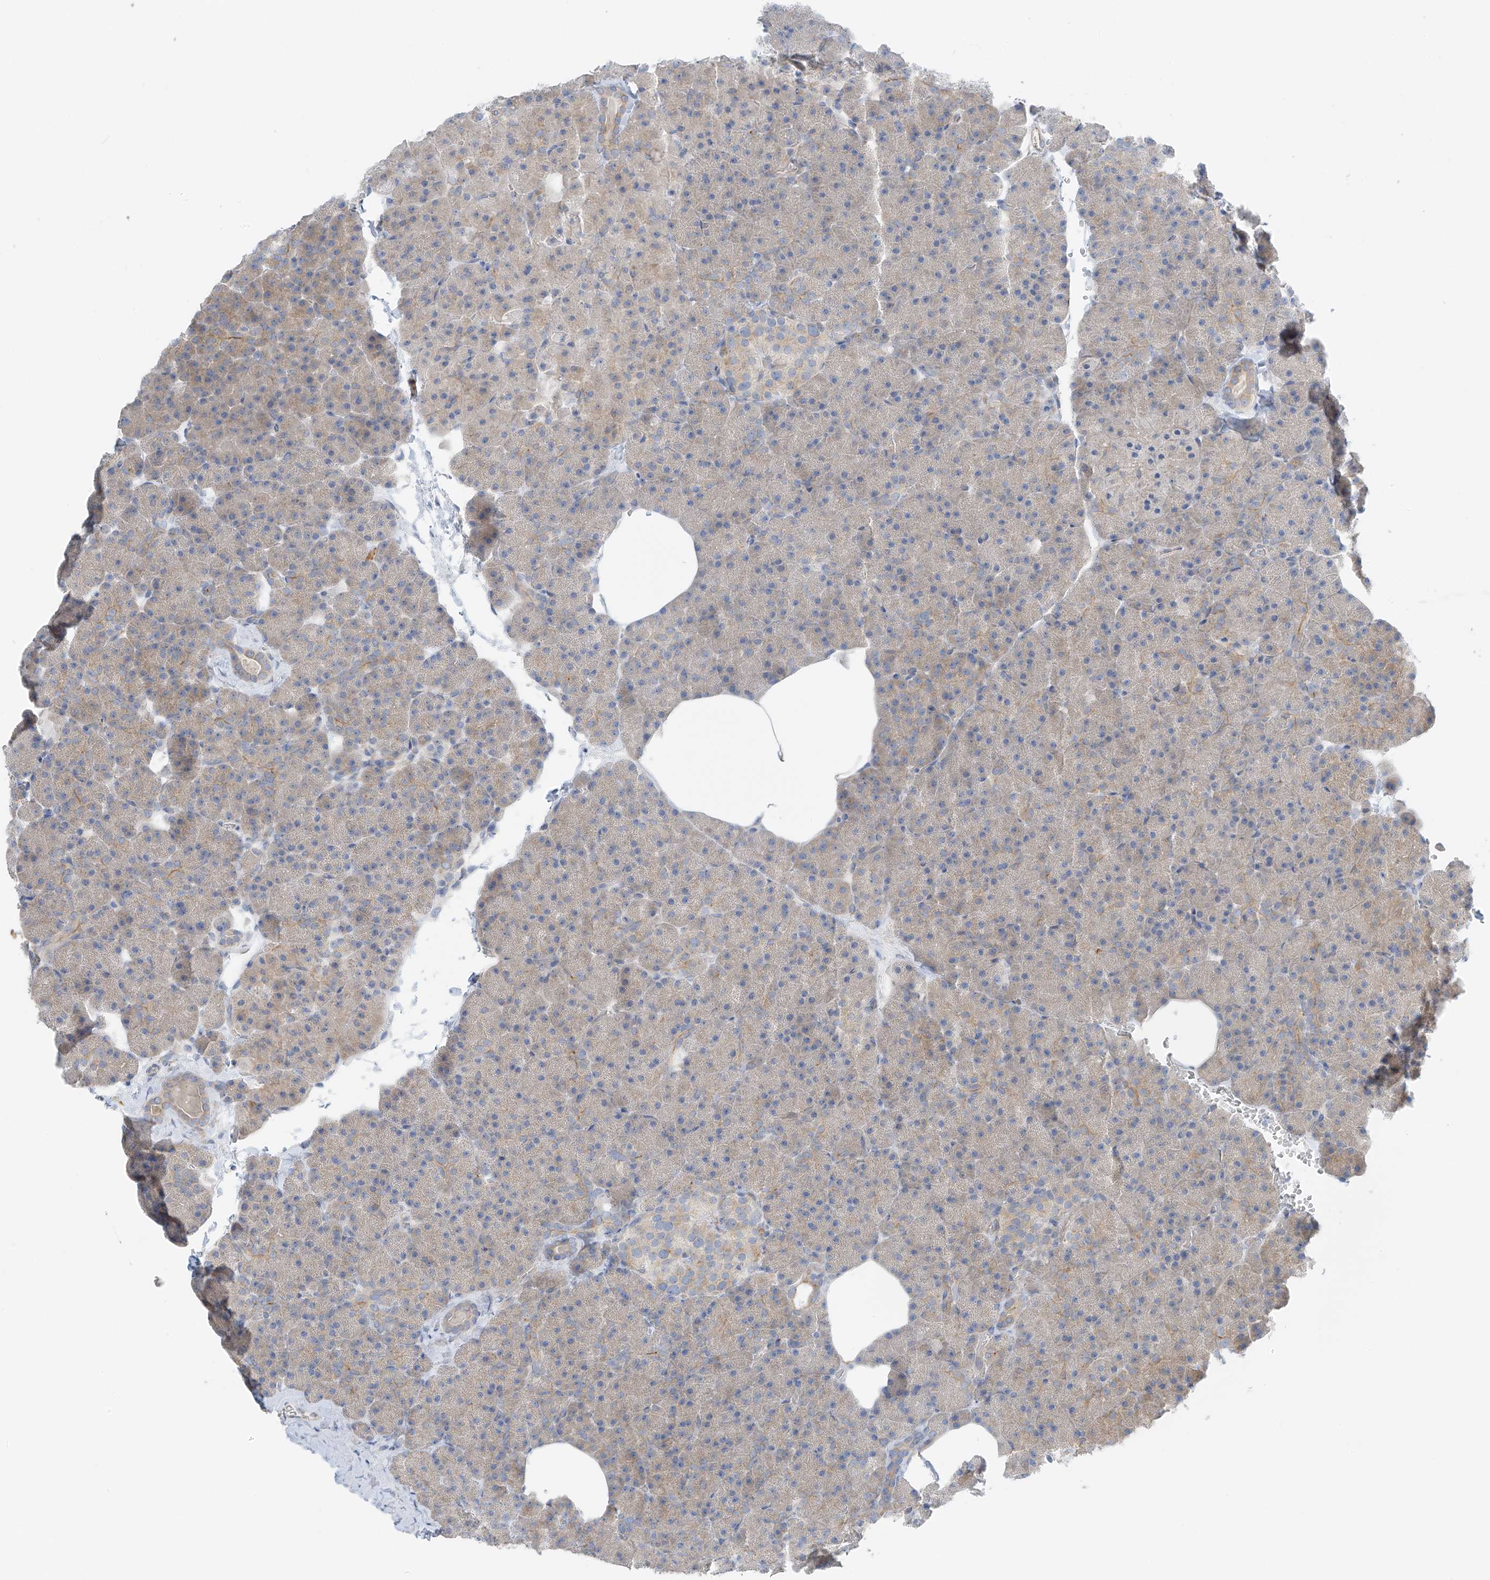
{"staining": {"intensity": "weak", "quantity": "25%-75%", "location": "cytoplasmic/membranous"}, "tissue": "pancreas", "cell_type": "Exocrine glandular cells", "image_type": "normal", "snomed": [{"axis": "morphology", "description": "Normal tissue, NOS"}, {"axis": "morphology", "description": "Carcinoid, malignant, NOS"}, {"axis": "topography", "description": "Pancreas"}], "caption": "Human pancreas stained with a brown dye shows weak cytoplasmic/membranous positive positivity in about 25%-75% of exocrine glandular cells.", "gene": "NALCN", "patient": {"sex": "female", "age": 35}}